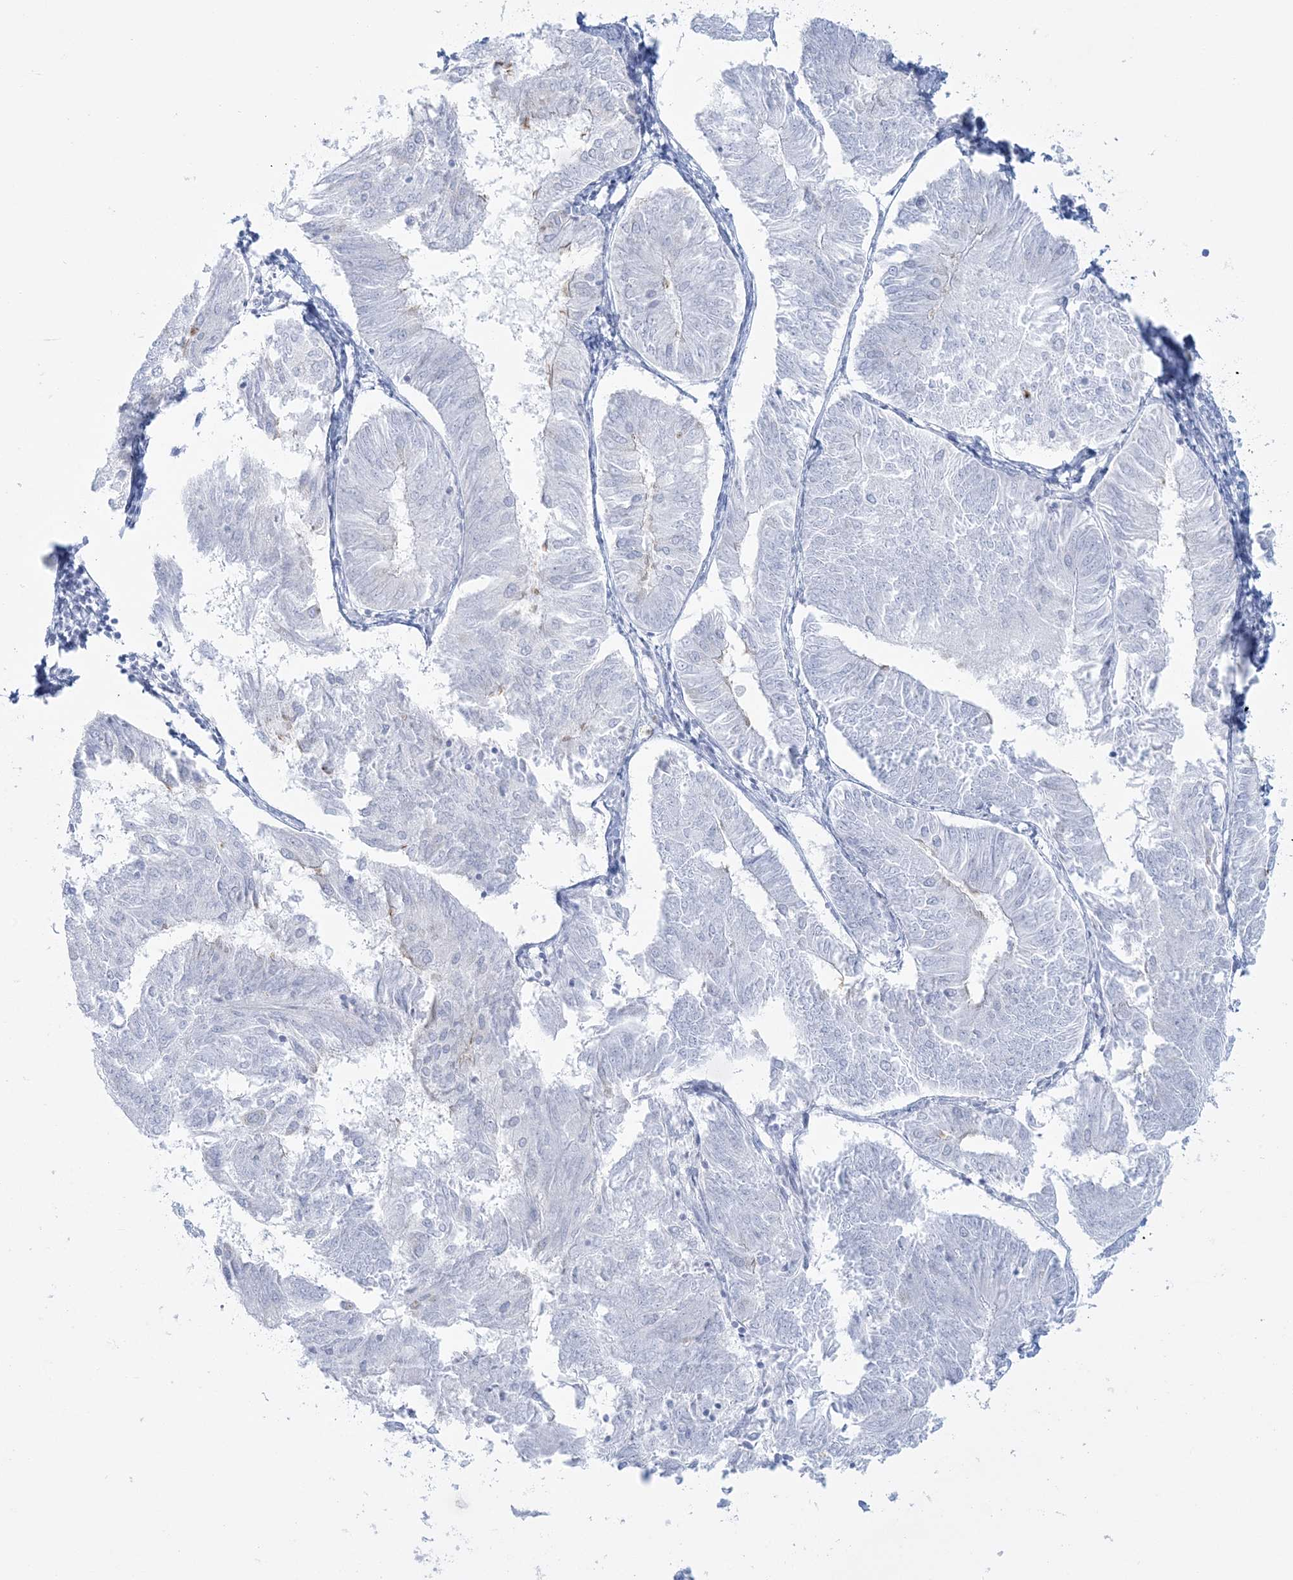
{"staining": {"intensity": "negative", "quantity": "none", "location": "none"}, "tissue": "endometrial cancer", "cell_type": "Tumor cells", "image_type": "cancer", "snomed": [{"axis": "morphology", "description": "Adenocarcinoma, NOS"}, {"axis": "topography", "description": "Endometrium"}], "caption": "Immunohistochemical staining of human endometrial adenocarcinoma shows no significant positivity in tumor cells. Brightfield microscopy of immunohistochemistry stained with DAB (brown) and hematoxylin (blue), captured at high magnification.", "gene": "ADGB", "patient": {"sex": "female", "age": 58}}